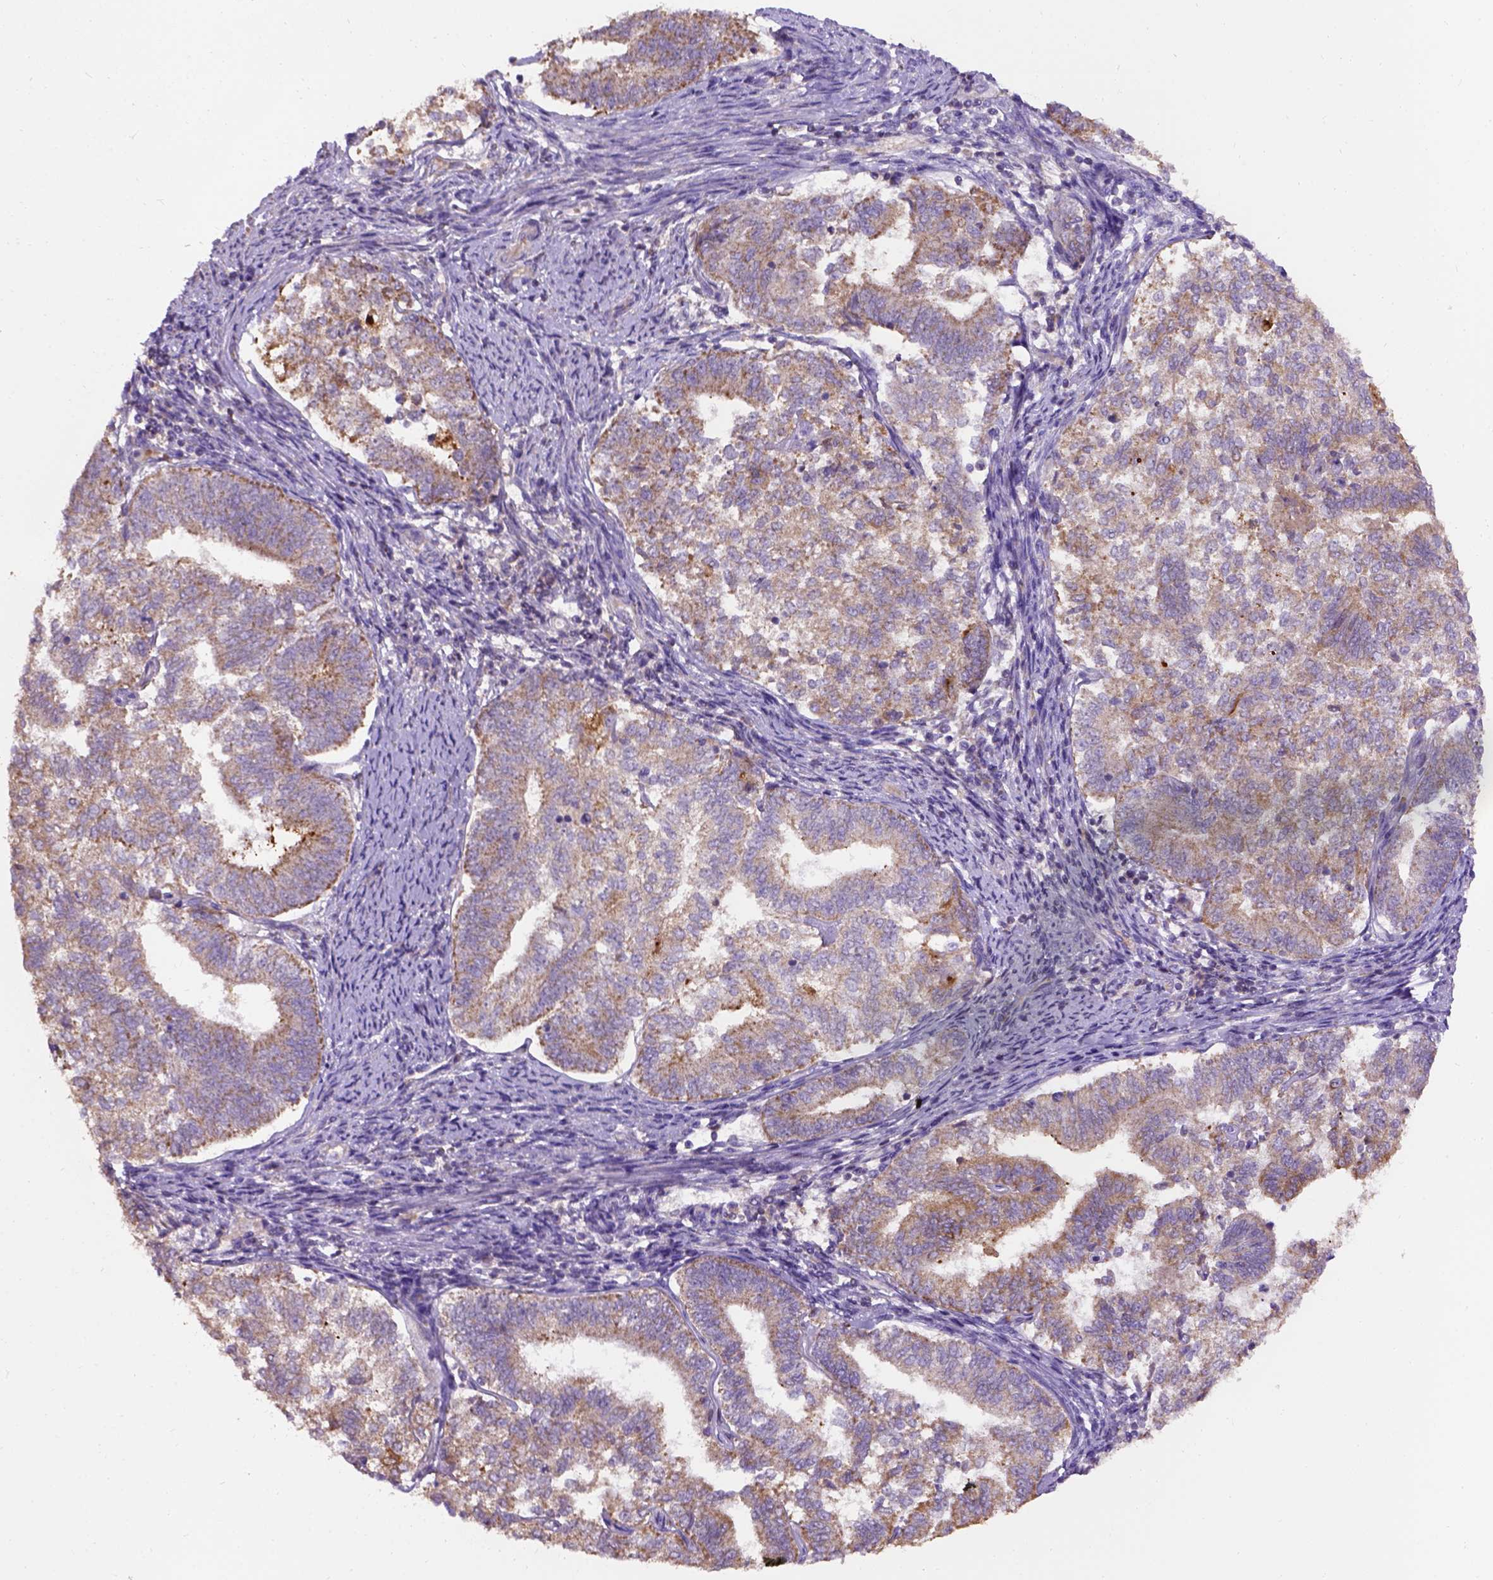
{"staining": {"intensity": "moderate", "quantity": "25%-75%", "location": "cytoplasmic/membranous"}, "tissue": "endometrial cancer", "cell_type": "Tumor cells", "image_type": "cancer", "snomed": [{"axis": "morphology", "description": "Adenocarcinoma, NOS"}, {"axis": "topography", "description": "Endometrium"}], "caption": "An image of endometrial cancer stained for a protein exhibits moderate cytoplasmic/membranous brown staining in tumor cells.", "gene": "L2HGDH", "patient": {"sex": "female", "age": 65}}